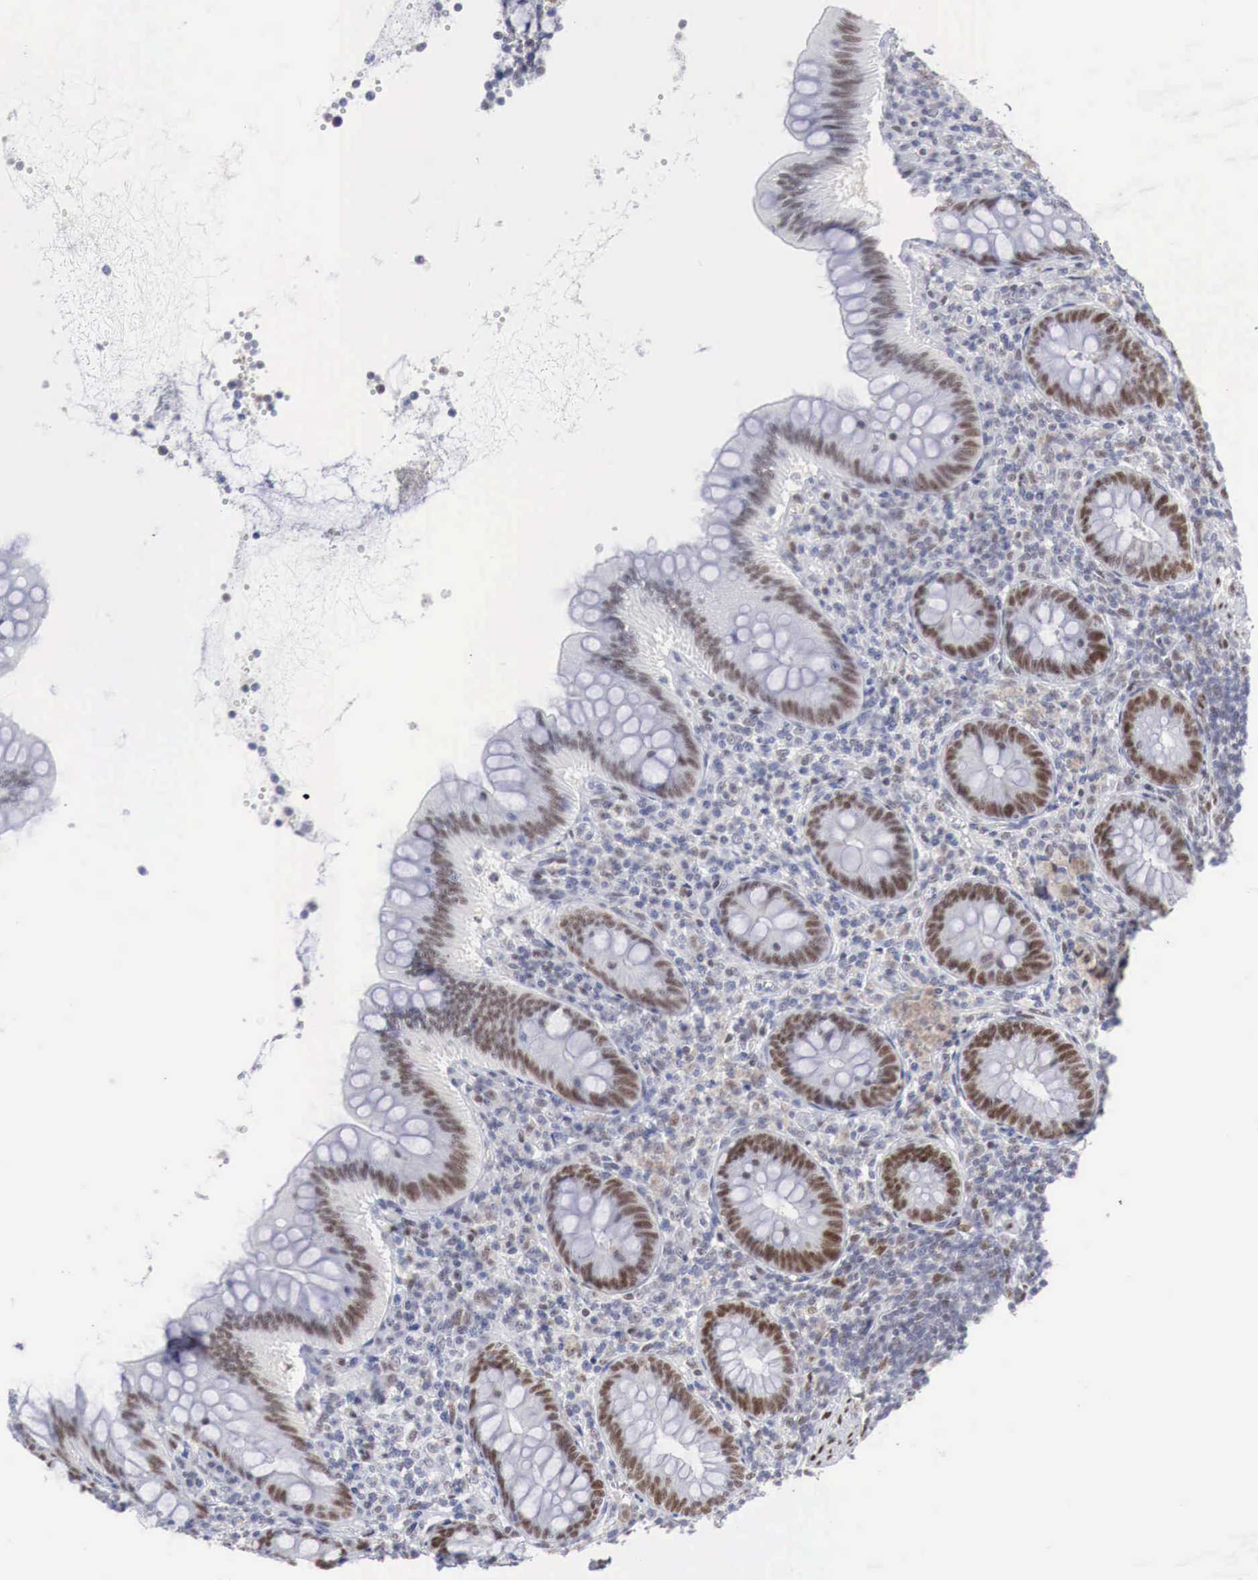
{"staining": {"intensity": "strong", "quantity": ">75%", "location": "nuclear"}, "tissue": "appendix", "cell_type": "Glandular cells", "image_type": "normal", "snomed": [{"axis": "morphology", "description": "Normal tissue, NOS"}, {"axis": "topography", "description": "Appendix"}], "caption": "Protein staining of benign appendix displays strong nuclear positivity in about >75% of glandular cells. The protein is shown in brown color, while the nuclei are stained blue.", "gene": "FOXP2", "patient": {"sex": "female", "age": 34}}